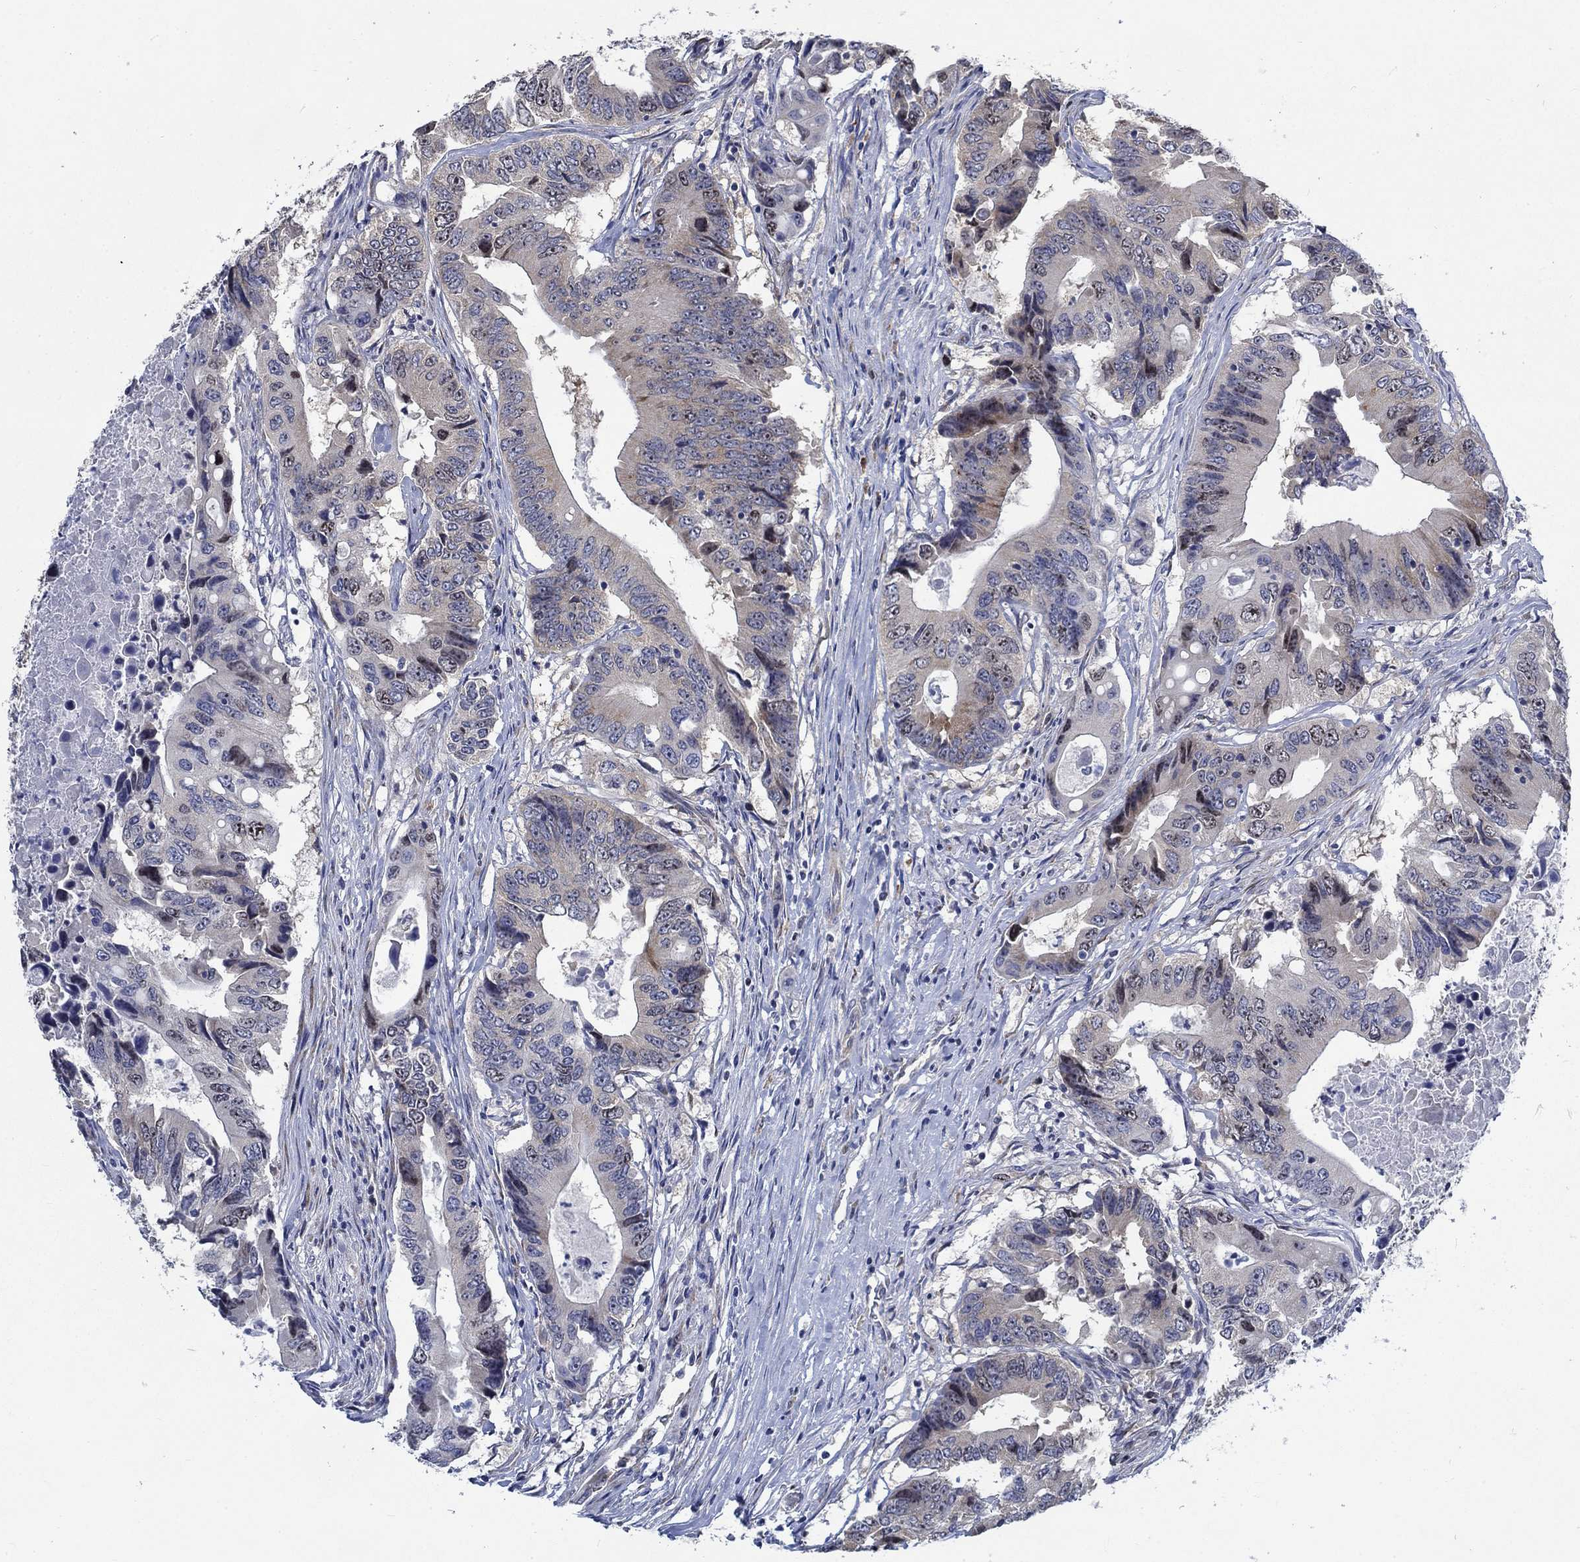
{"staining": {"intensity": "weak", "quantity": "<25%", "location": "cytoplasmic/membranous"}, "tissue": "colorectal cancer", "cell_type": "Tumor cells", "image_type": "cancer", "snomed": [{"axis": "morphology", "description": "Adenocarcinoma, NOS"}, {"axis": "topography", "description": "Colon"}], "caption": "Immunohistochemical staining of human colorectal adenocarcinoma shows no significant staining in tumor cells. The staining was performed using DAB (3,3'-diaminobenzidine) to visualize the protein expression in brown, while the nuclei were stained in blue with hematoxylin (Magnification: 20x).", "gene": "MMP24", "patient": {"sex": "female", "age": 90}}